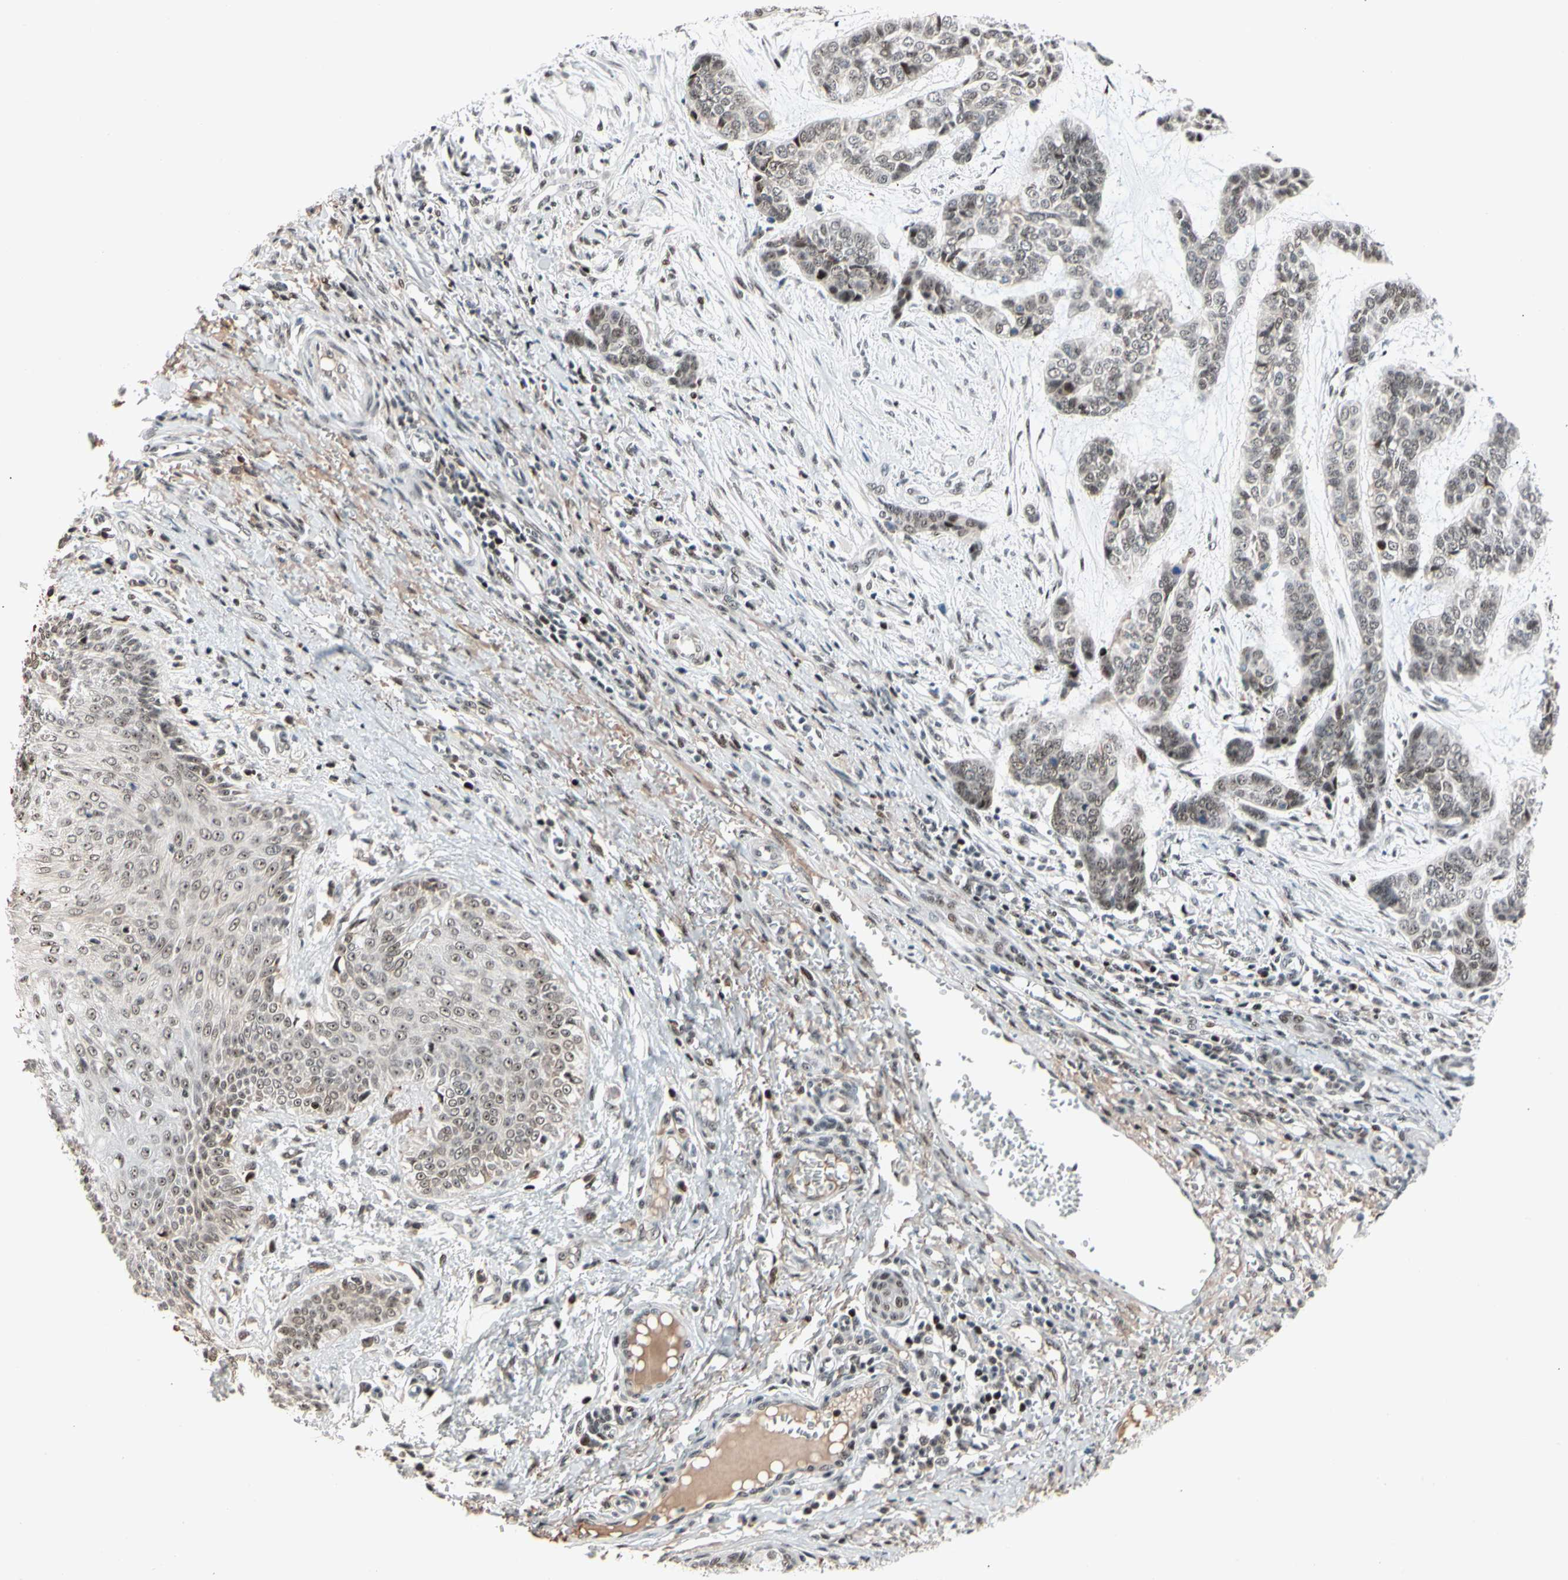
{"staining": {"intensity": "moderate", "quantity": "25%-75%", "location": "nuclear"}, "tissue": "skin cancer", "cell_type": "Tumor cells", "image_type": "cancer", "snomed": [{"axis": "morphology", "description": "Basal cell carcinoma"}, {"axis": "topography", "description": "Skin"}], "caption": "Brown immunohistochemical staining in skin cancer reveals moderate nuclear expression in about 25%-75% of tumor cells.", "gene": "FOXO3", "patient": {"sex": "female", "age": 64}}